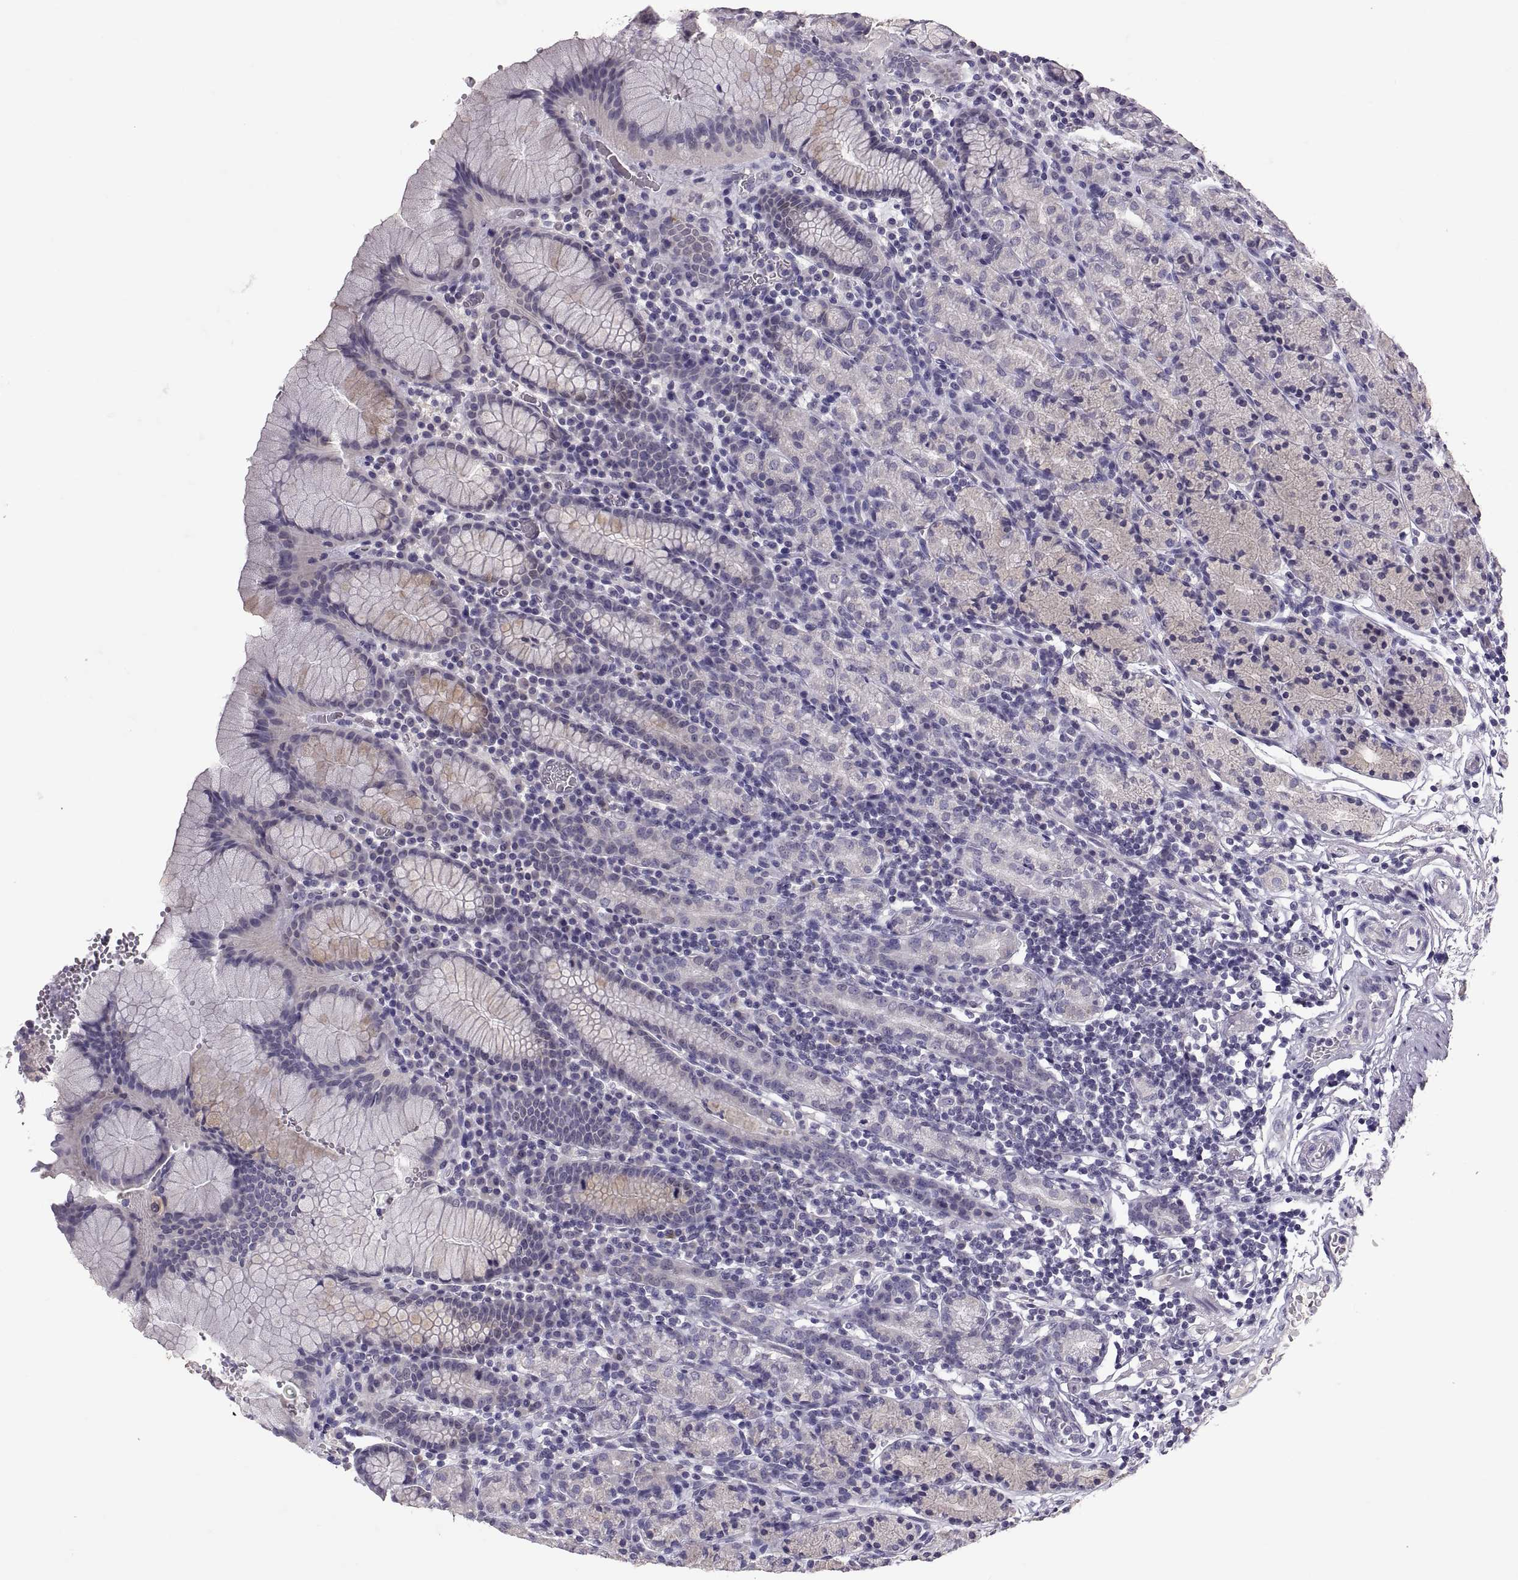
{"staining": {"intensity": "negative", "quantity": "none", "location": "none"}, "tissue": "stomach", "cell_type": "Glandular cells", "image_type": "normal", "snomed": [{"axis": "morphology", "description": "Normal tissue, NOS"}, {"axis": "topography", "description": "Stomach, upper"}, {"axis": "topography", "description": "Stomach"}], "caption": "DAB immunohistochemical staining of normal human stomach demonstrates no significant expression in glandular cells.", "gene": "PTN", "patient": {"sex": "male", "age": 62}}